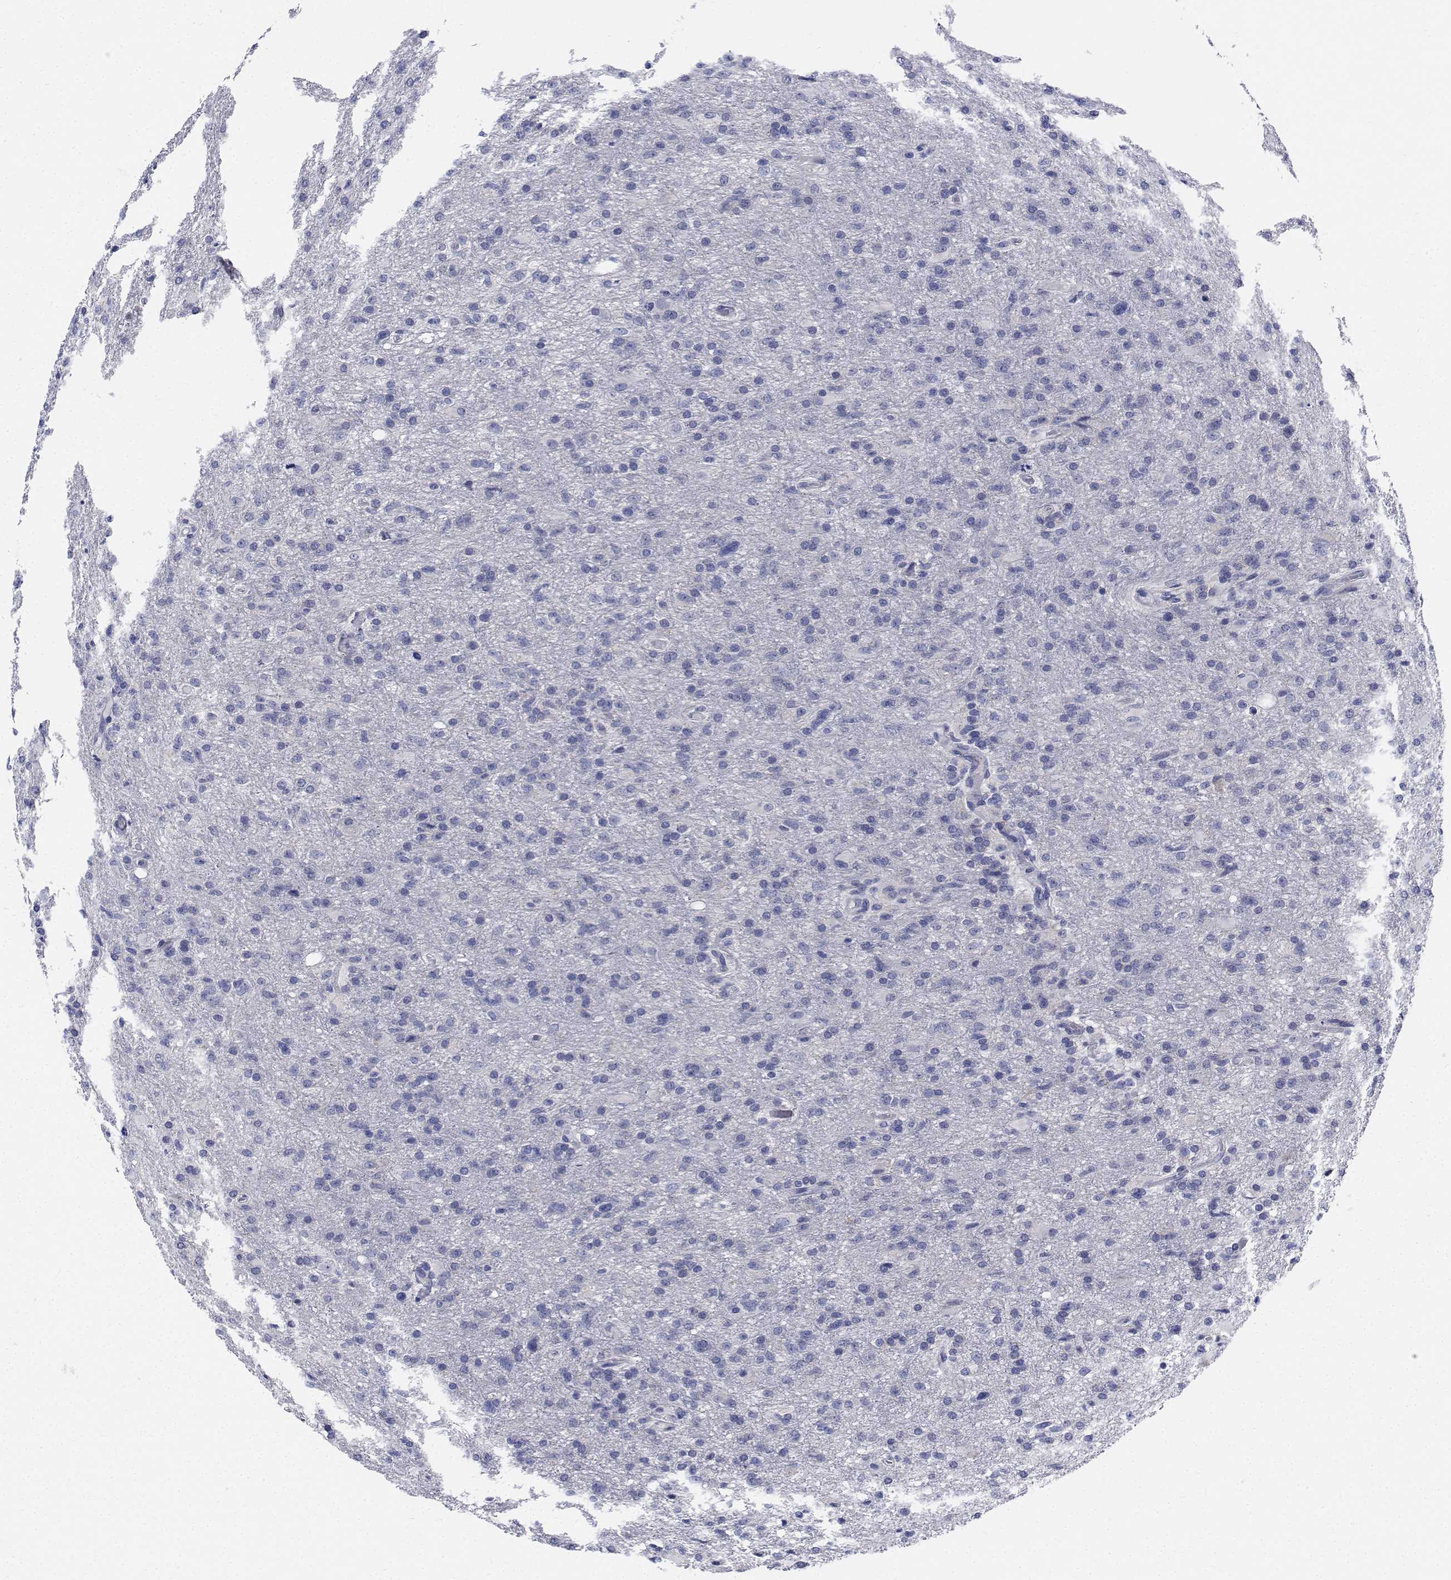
{"staining": {"intensity": "negative", "quantity": "none", "location": "none"}, "tissue": "glioma", "cell_type": "Tumor cells", "image_type": "cancer", "snomed": [{"axis": "morphology", "description": "Glioma, malignant, High grade"}, {"axis": "topography", "description": "Brain"}], "caption": "Tumor cells are negative for brown protein staining in malignant glioma (high-grade). Brightfield microscopy of immunohistochemistry (IHC) stained with DAB (3,3'-diaminobenzidine) (brown) and hematoxylin (blue), captured at high magnification.", "gene": "CDHR3", "patient": {"sex": "male", "age": 68}}